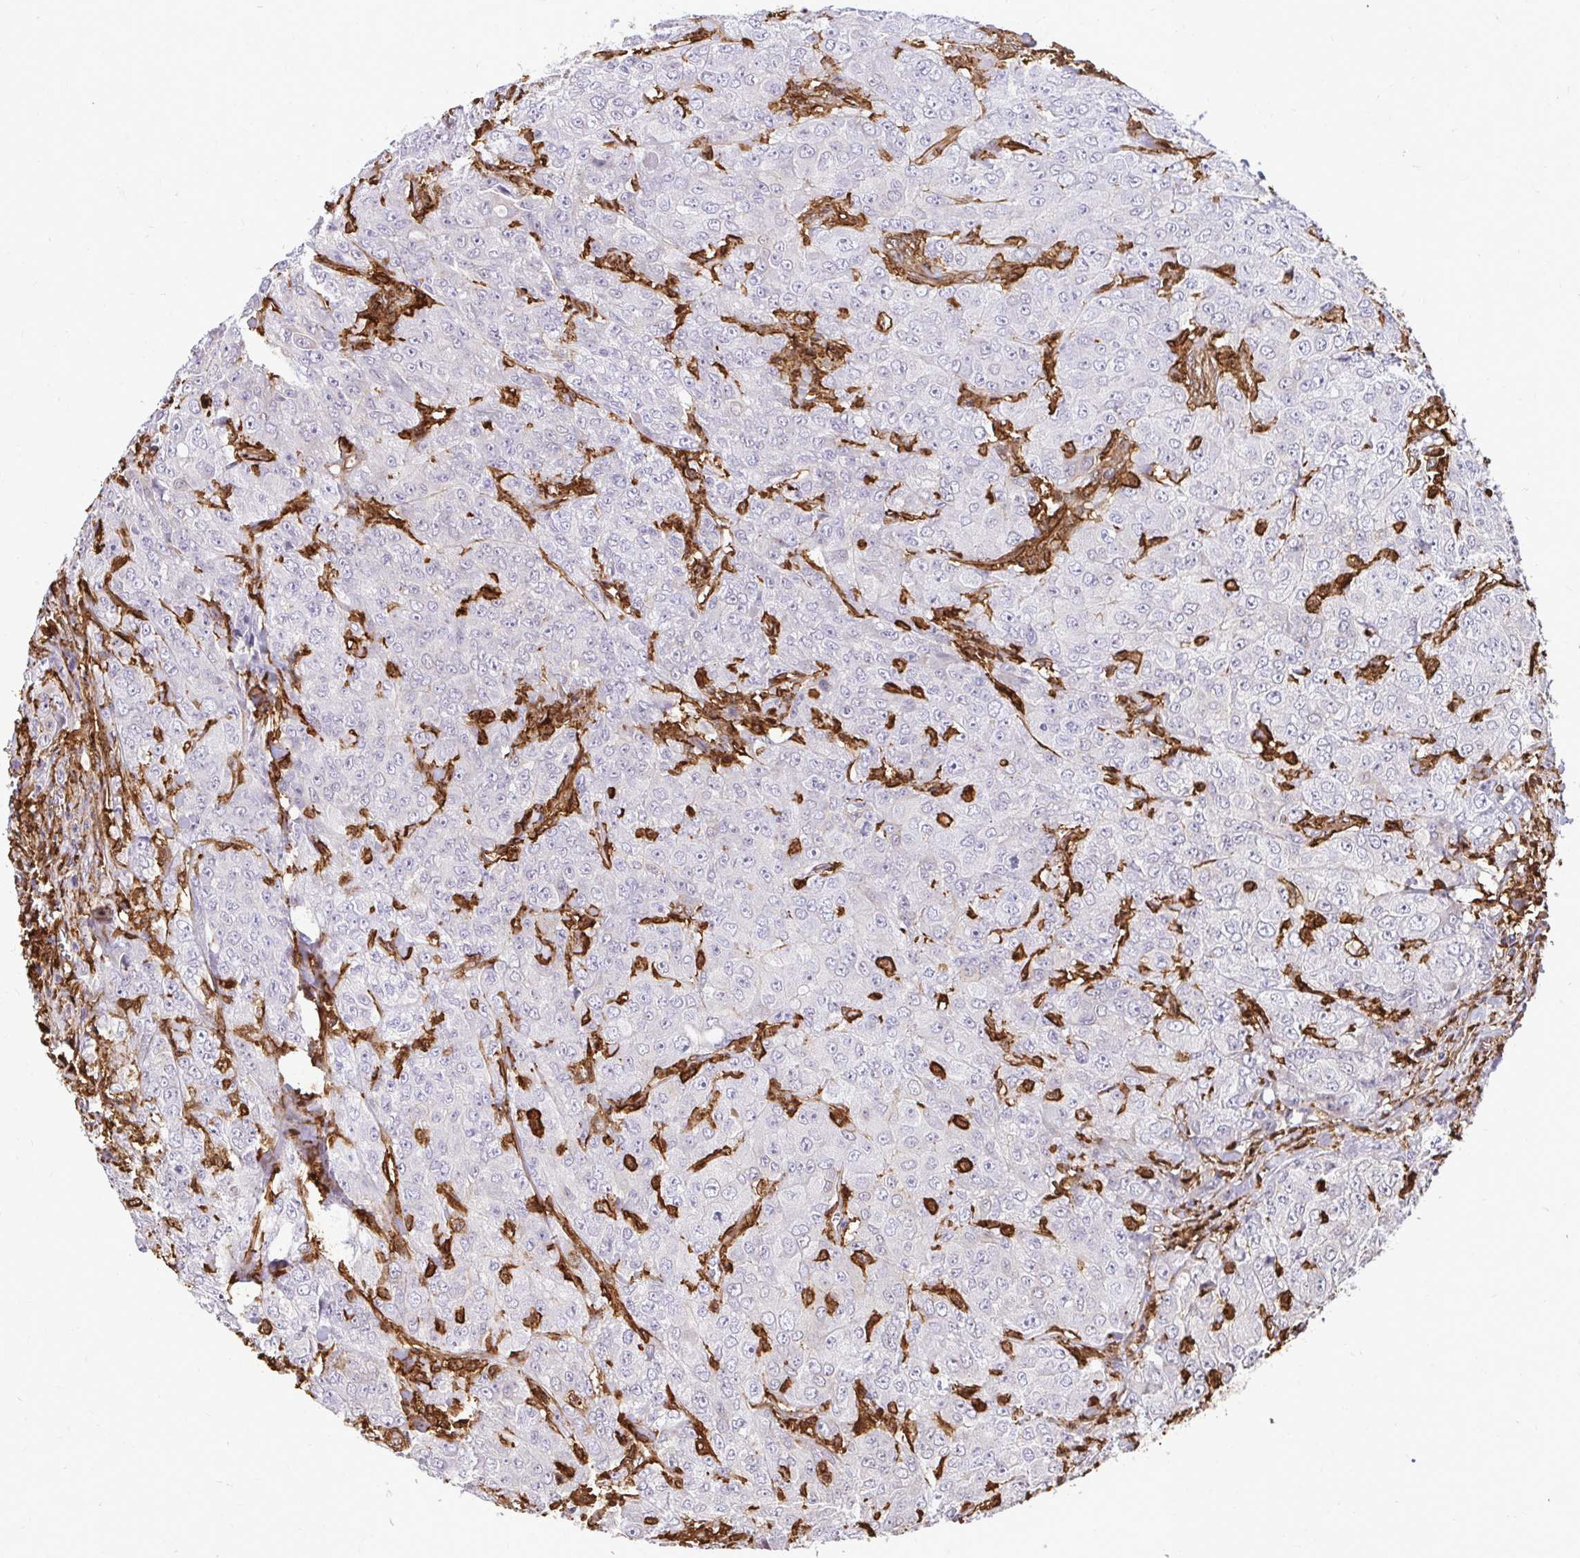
{"staining": {"intensity": "negative", "quantity": "none", "location": "none"}, "tissue": "breast cancer", "cell_type": "Tumor cells", "image_type": "cancer", "snomed": [{"axis": "morphology", "description": "Normal tissue, NOS"}, {"axis": "morphology", "description": "Duct carcinoma"}, {"axis": "topography", "description": "Breast"}], "caption": "DAB immunohistochemical staining of human infiltrating ductal carcinoma (breast) displays no significant staining in tumor cells.", "gene": "GSN", "patient": {"sex": "female", "age": 43}}